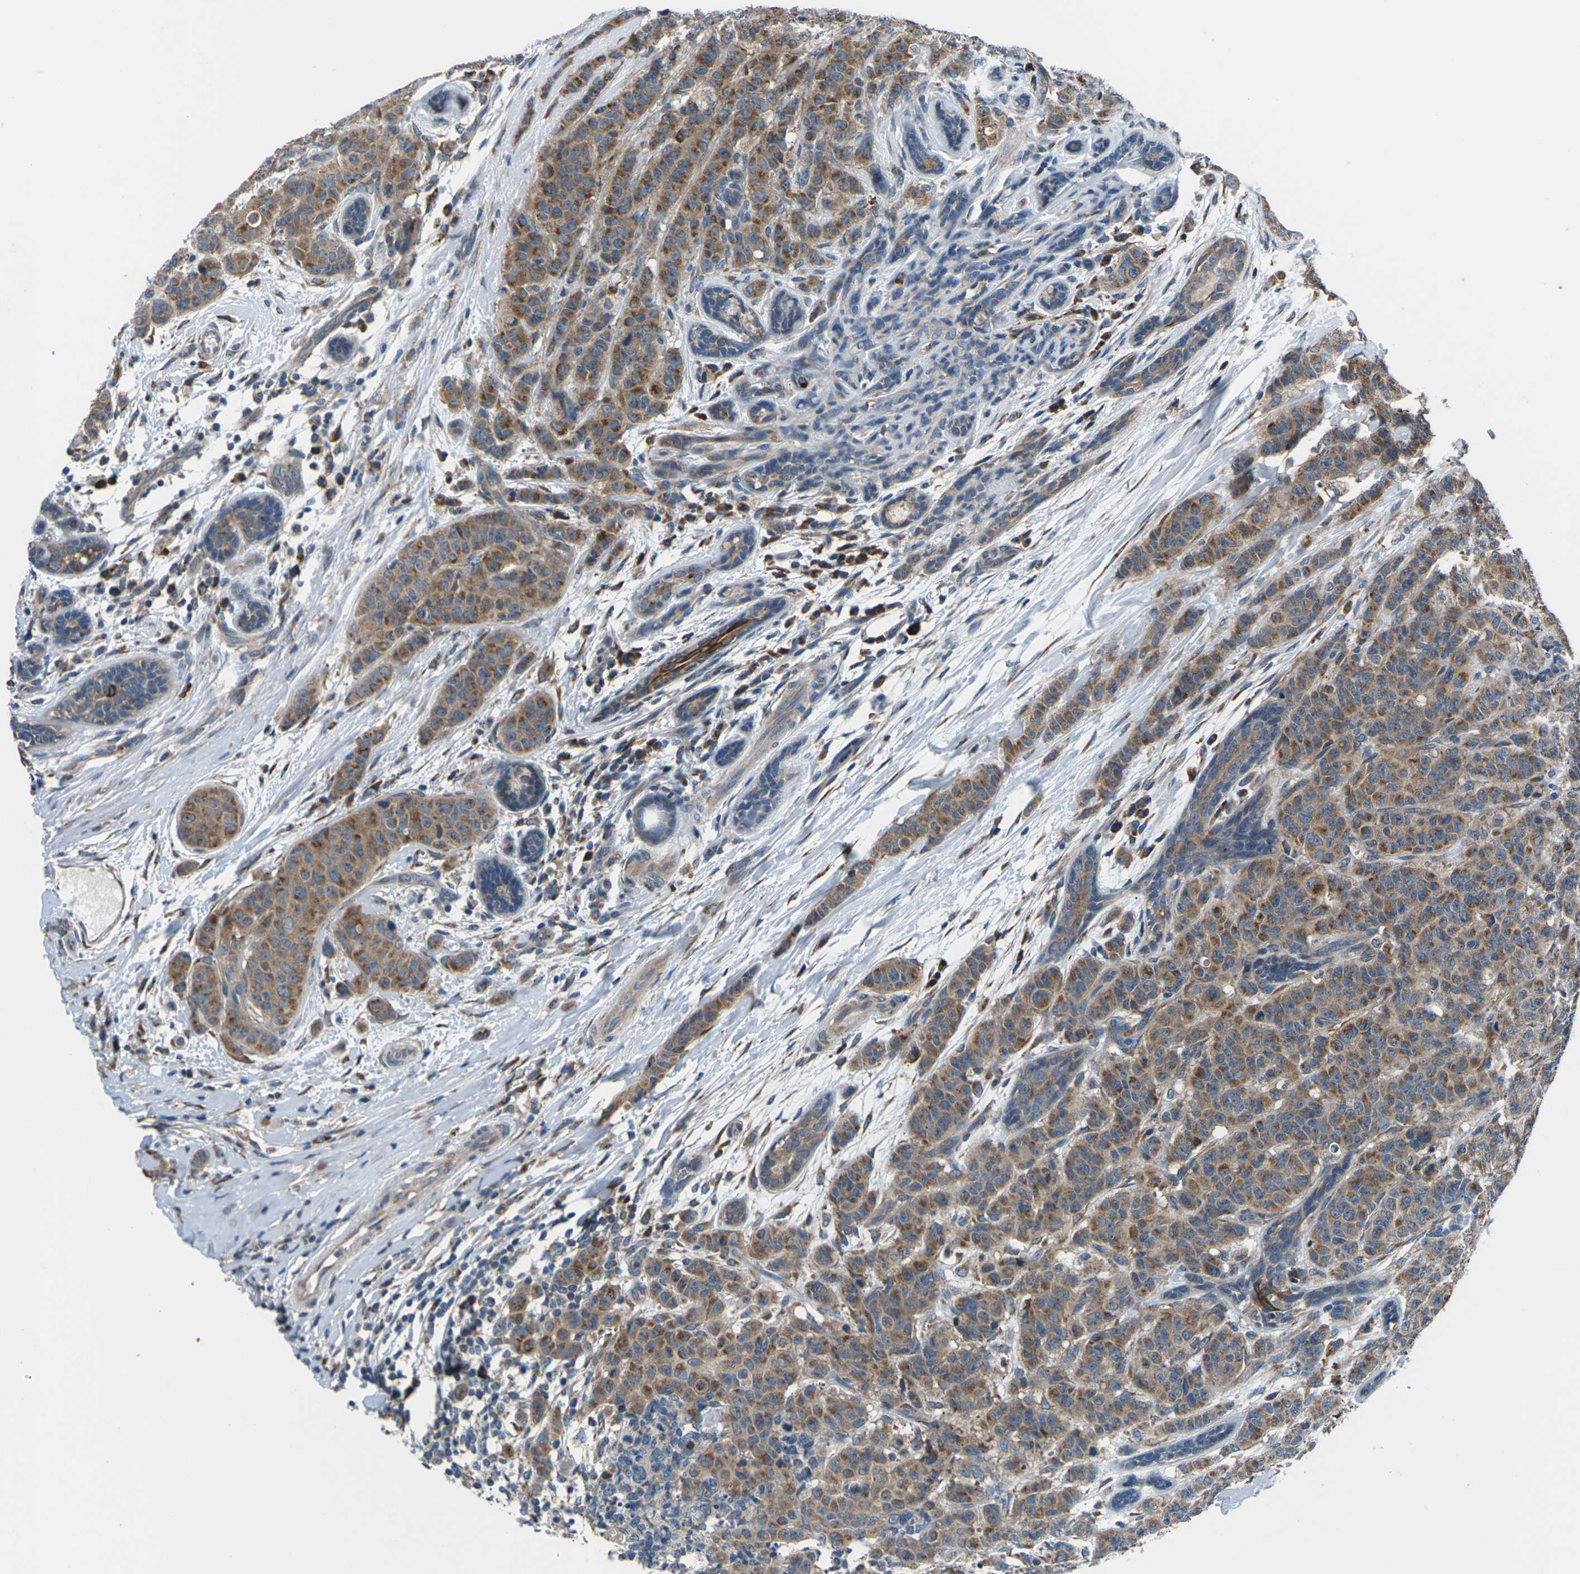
{"staining": {"intensity": "moderate", "quantity": ">75%", "location": "cytoplasmic/membranous"}, "tissue": "breast cancer", "cell_type": "Tumor cells", "image_type": "cancer", "snomed": [{"axis": "morphology", "description": "Normal tissue, NOS"}, {"axis": "morphology", "description": "Duct carcinoma"}, {"axis": "topography", "description": "Breast"}], "caption": "DAB (3,3'-diaminobenzidine) immunohistochemical staining of breast cancer (invasive ductal carcinoma) displays moderate cytoplasmic/membranous protein positivity in about >75% of tumor cells. (DAB = brown stain, brightfield microscopy at high magnification).", "gene": "GABRP", "patient": {"sex": "female", "age": 40}}